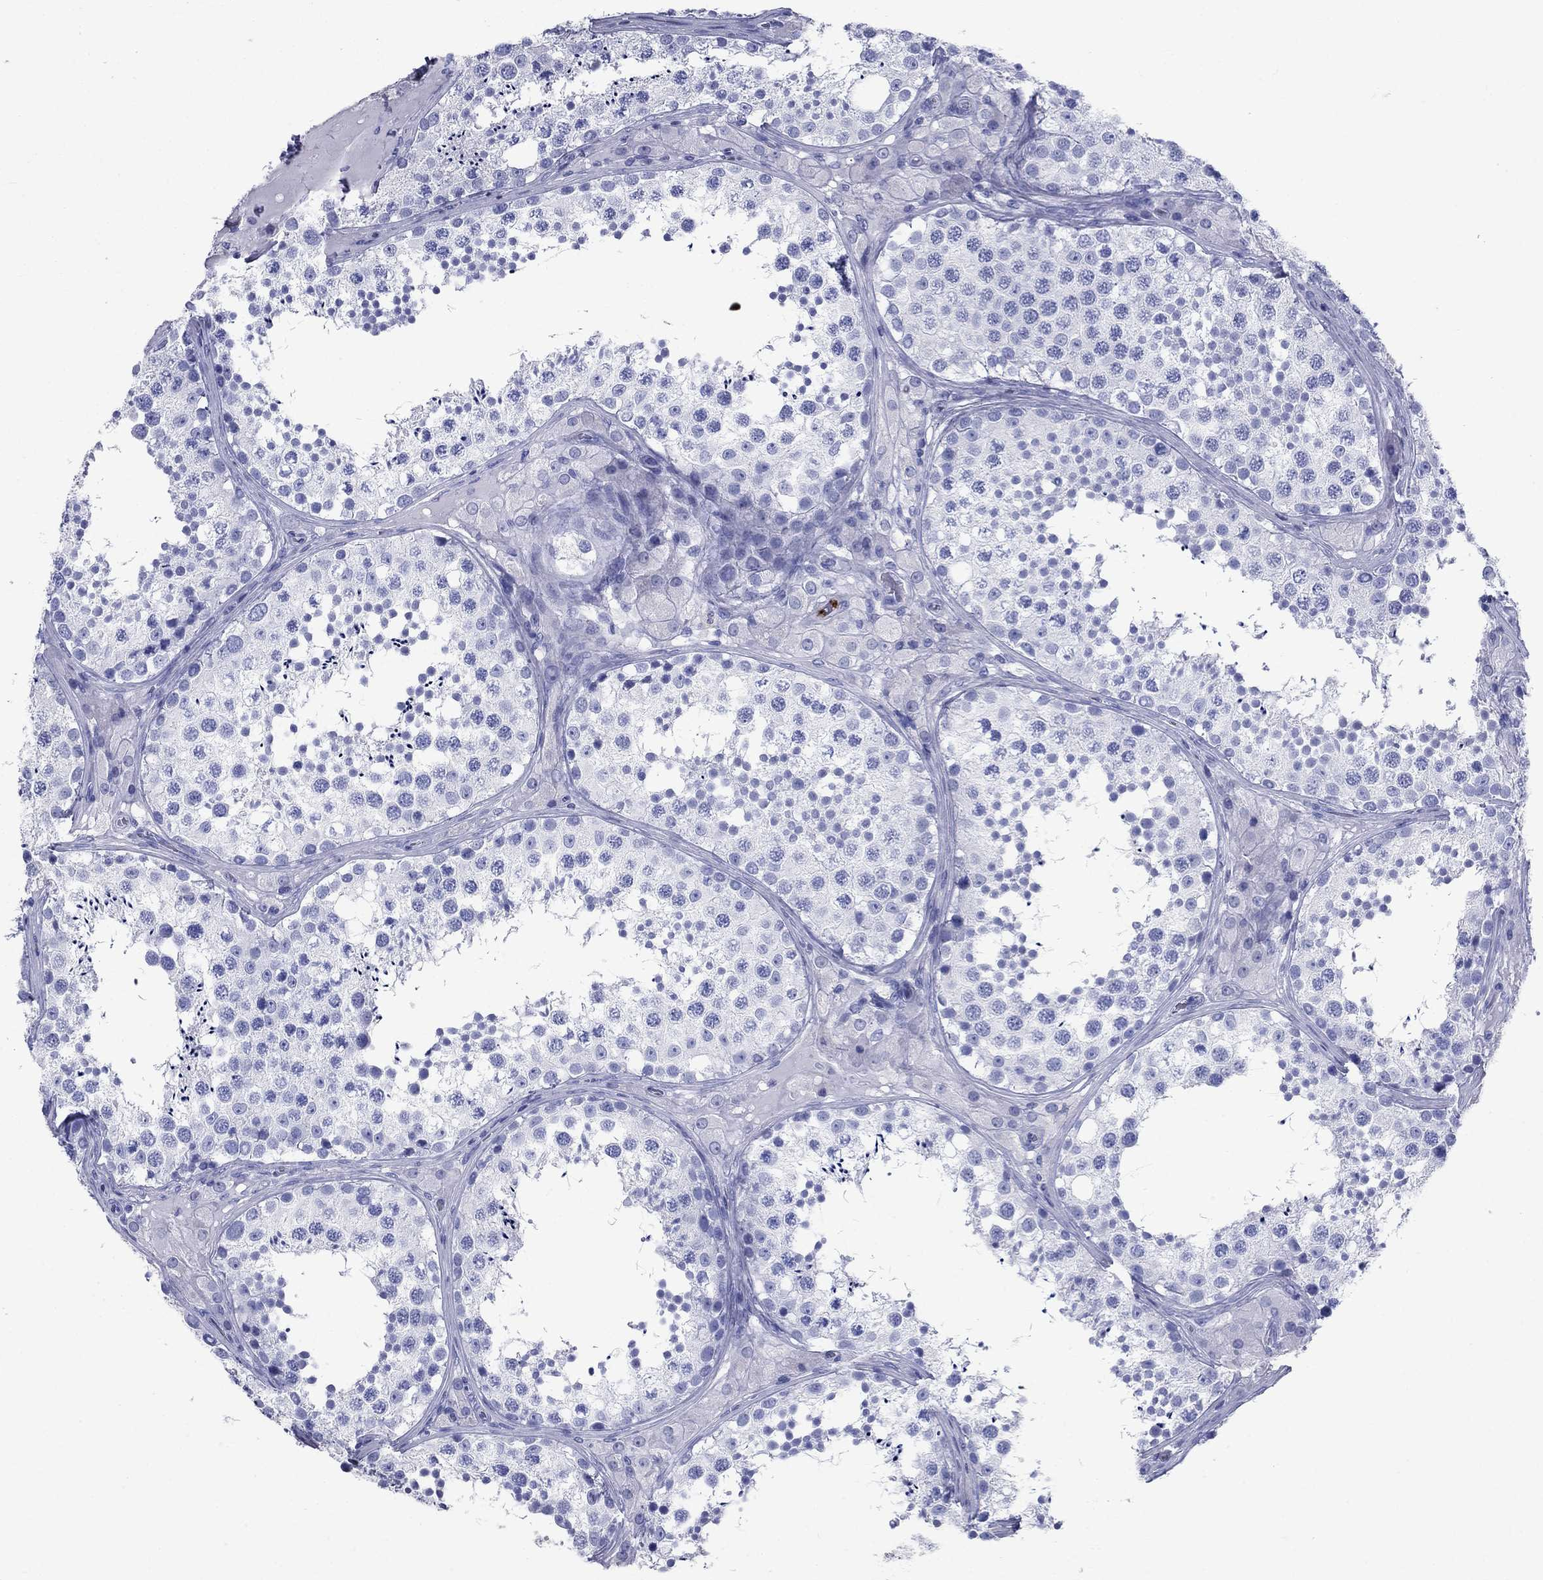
{"staining": {"intensity": "negative", "quantity": "none", "location": "none"}, "tissue": "testis", "cell_type": "Cells in seminiferous ducts", "image_type": "normal", "snomed": [{"axis": "morphology", "description": "Normal tissue, NOS"}, {"axis": "topography", "description": "Testis"}], "caption": "A high-resolution histopathology image shows IHC staining of normal testis, which reveals no significant staining in cells in seminiferous ducts.", "gene": "AZU1", "patient": {"sex": "male", "age": 34}}